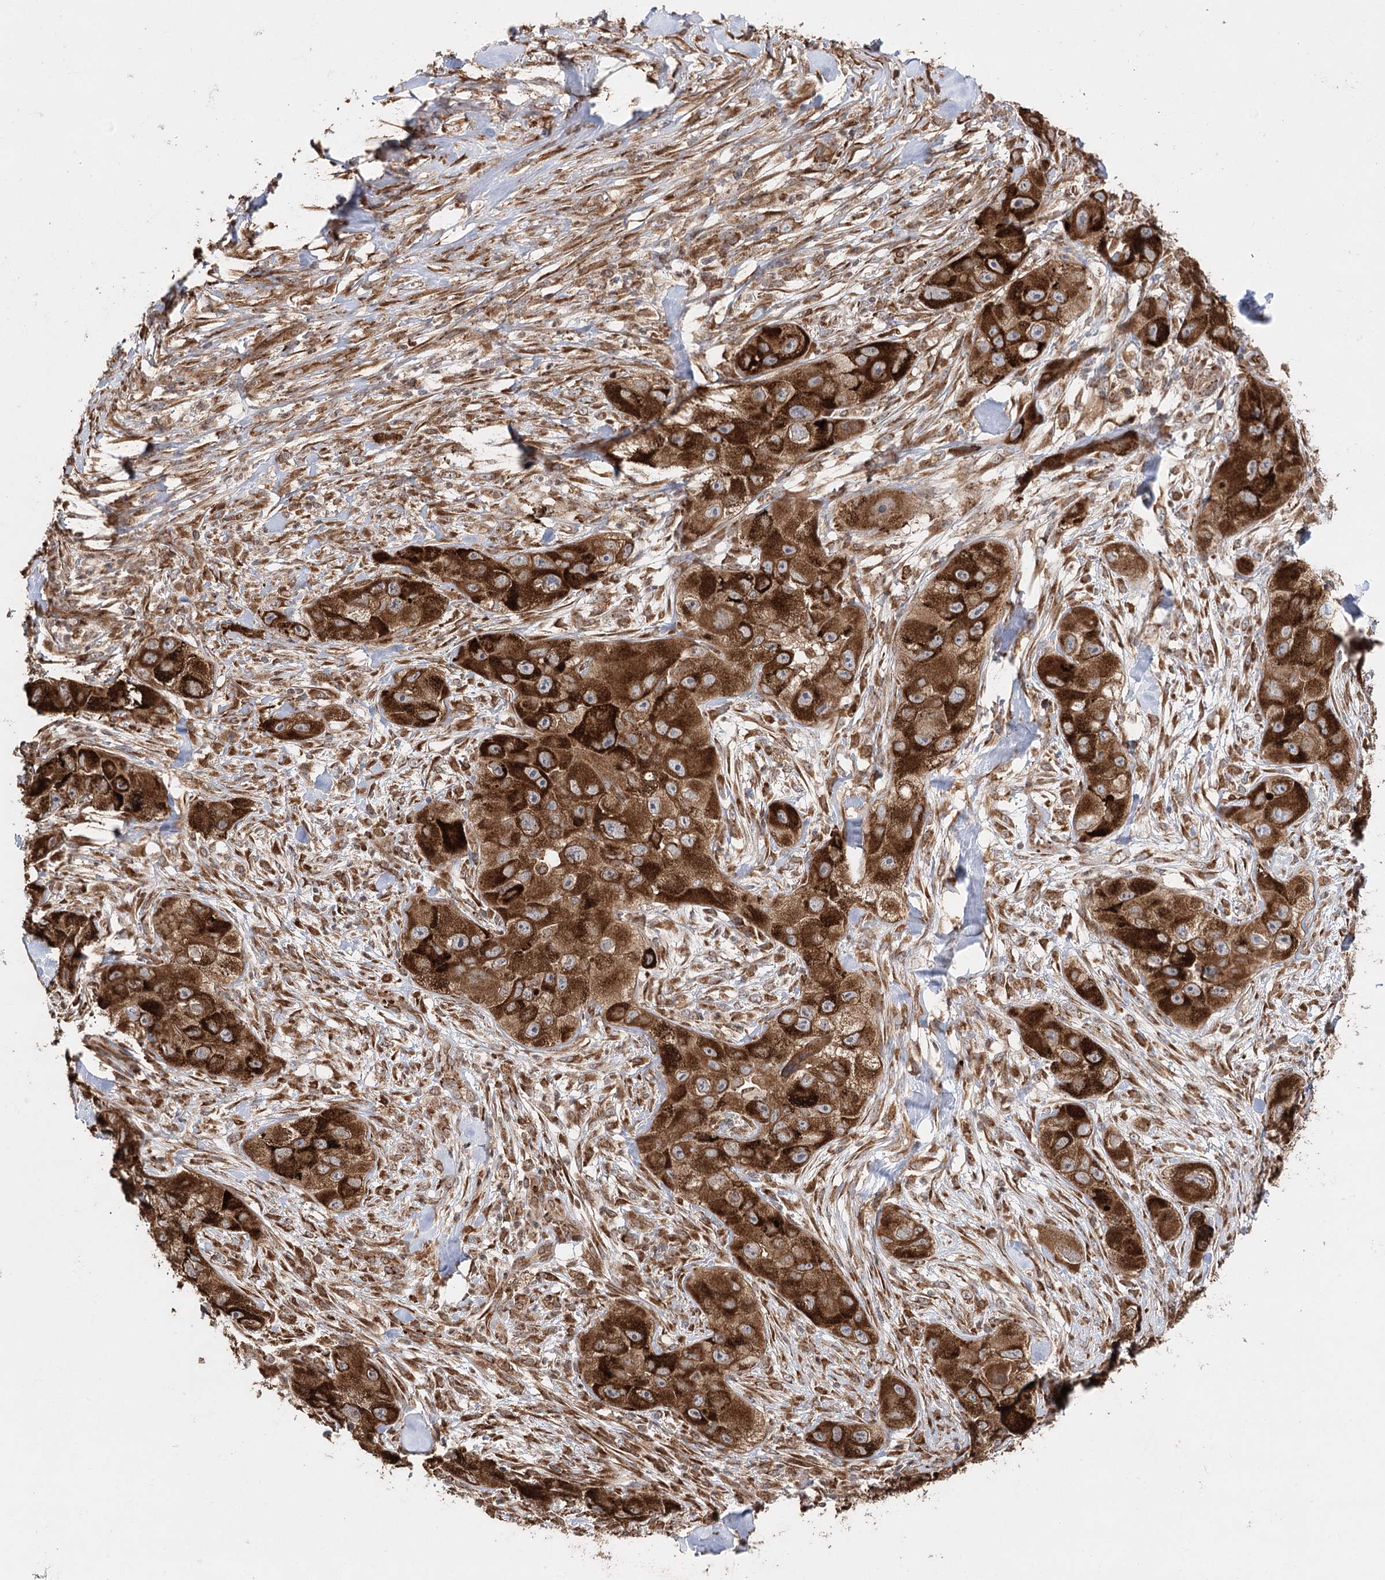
{"staining": {"intensity": "strong", "quantity": ">75%", "location": "cytoplasmic/membranous"}, "tissue": "skin cancer", "cell_type": "Tumor cells", "image_type": "cancer", "snomed": [{"axis": "morphology", "description": "Squamous cell carcinoma, NOS"}, {"axis": "topography", "description": "Skin"}, {"axis": "topography", "description": "Subcutis"}], "caption": "Human skin squamous cell carcinoma stained with a brown dye exhibits strong cytoplasmic/membranous positive staining in approximately >75% of tumor cells.", "gene": "DNAJB14", "patient": {"sex": "male", "age": 73}}